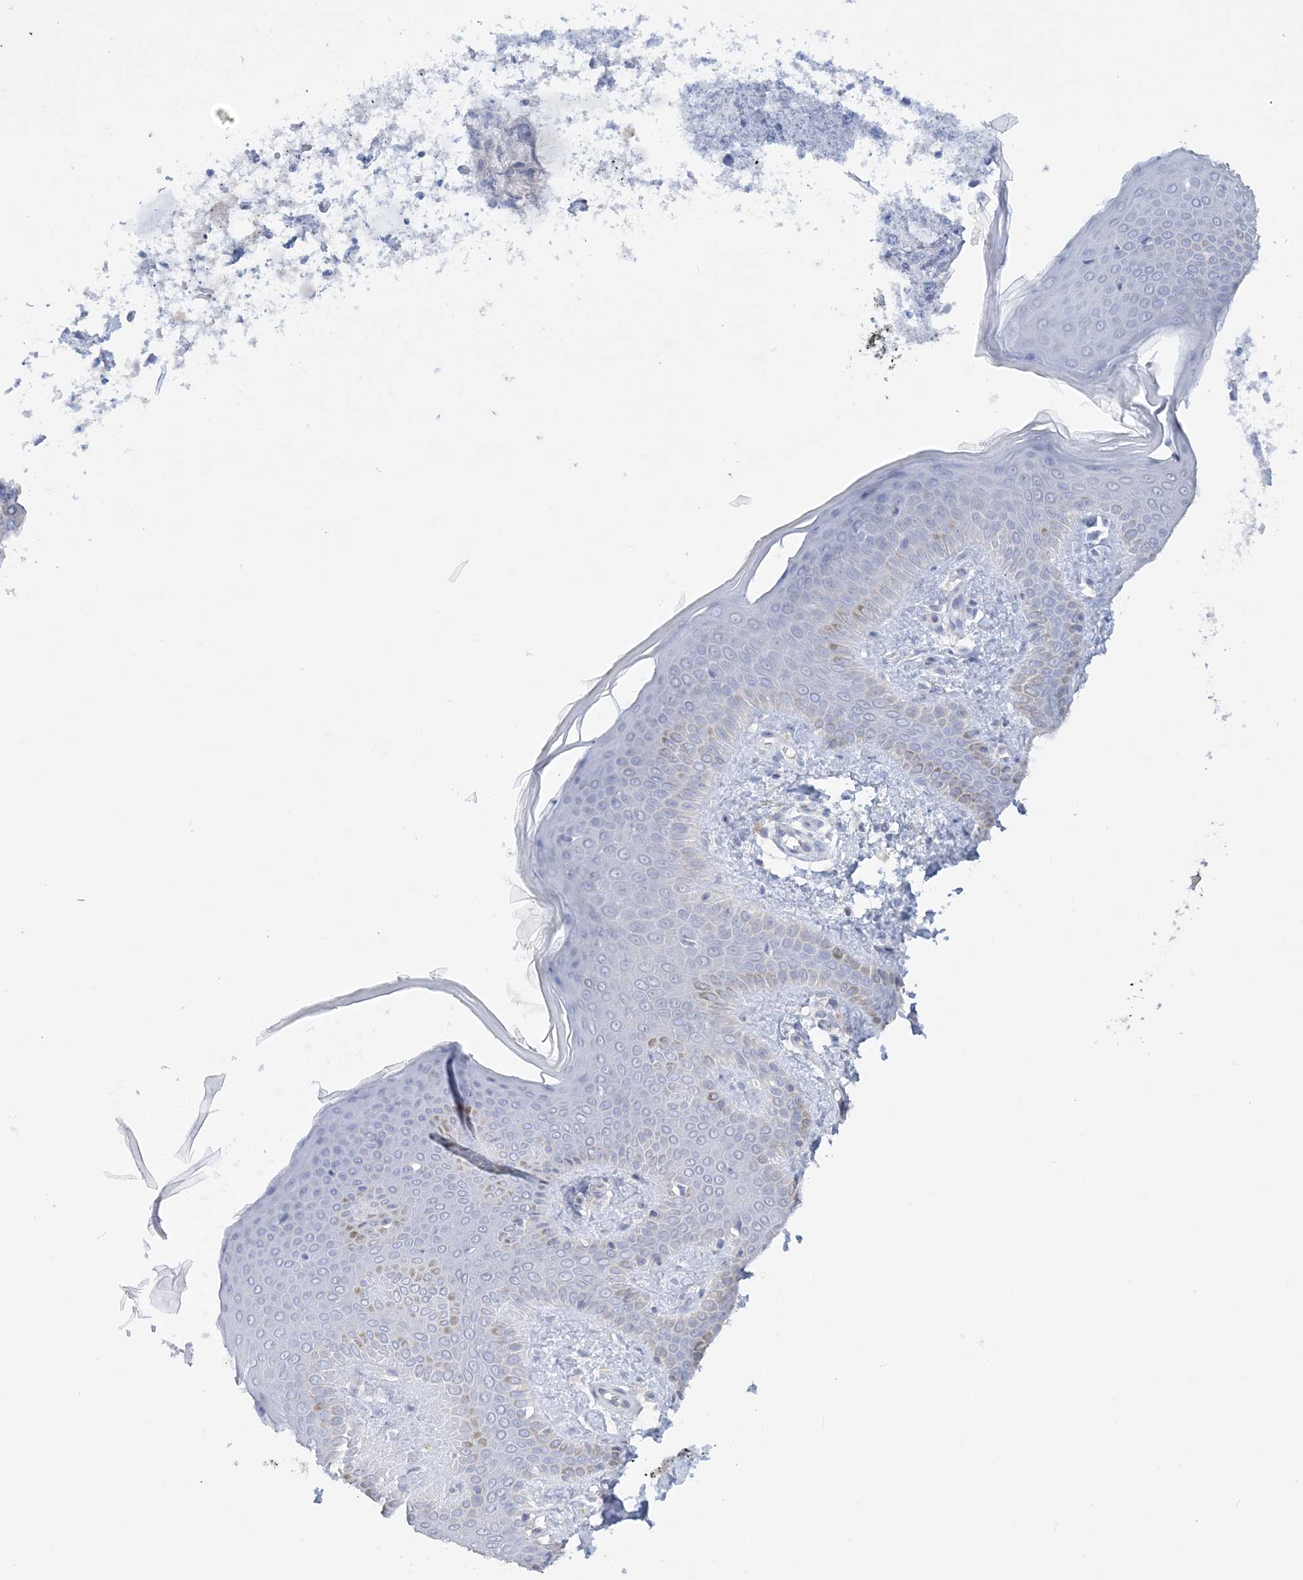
{"staining": {"intensity": "weak", "quantity": "25%-75%", "location": "cytoplasmic/membranous"}, "tissue": "skin", "cell_type": "Fibroblasts", "image_type": "normal", "snomed": [{"axis": "morphology", "description": "Normal tissue, NOS"}, {"axis": "topography", "description": "Skin"}], "caption": "Protein expression analysis of unremarkable skin exhibits weak cytoplasmic/membranous positivity in about 25%-75% of fibroblasts. The staining is performed using DAB (3,3'-diaminobenzidine) brown chromogen to label protein expression. The nuclei are counter-stained blue using hematoxylin.", "gene": "SCLT1", "patient": {"sex": "male", "age": 36}}